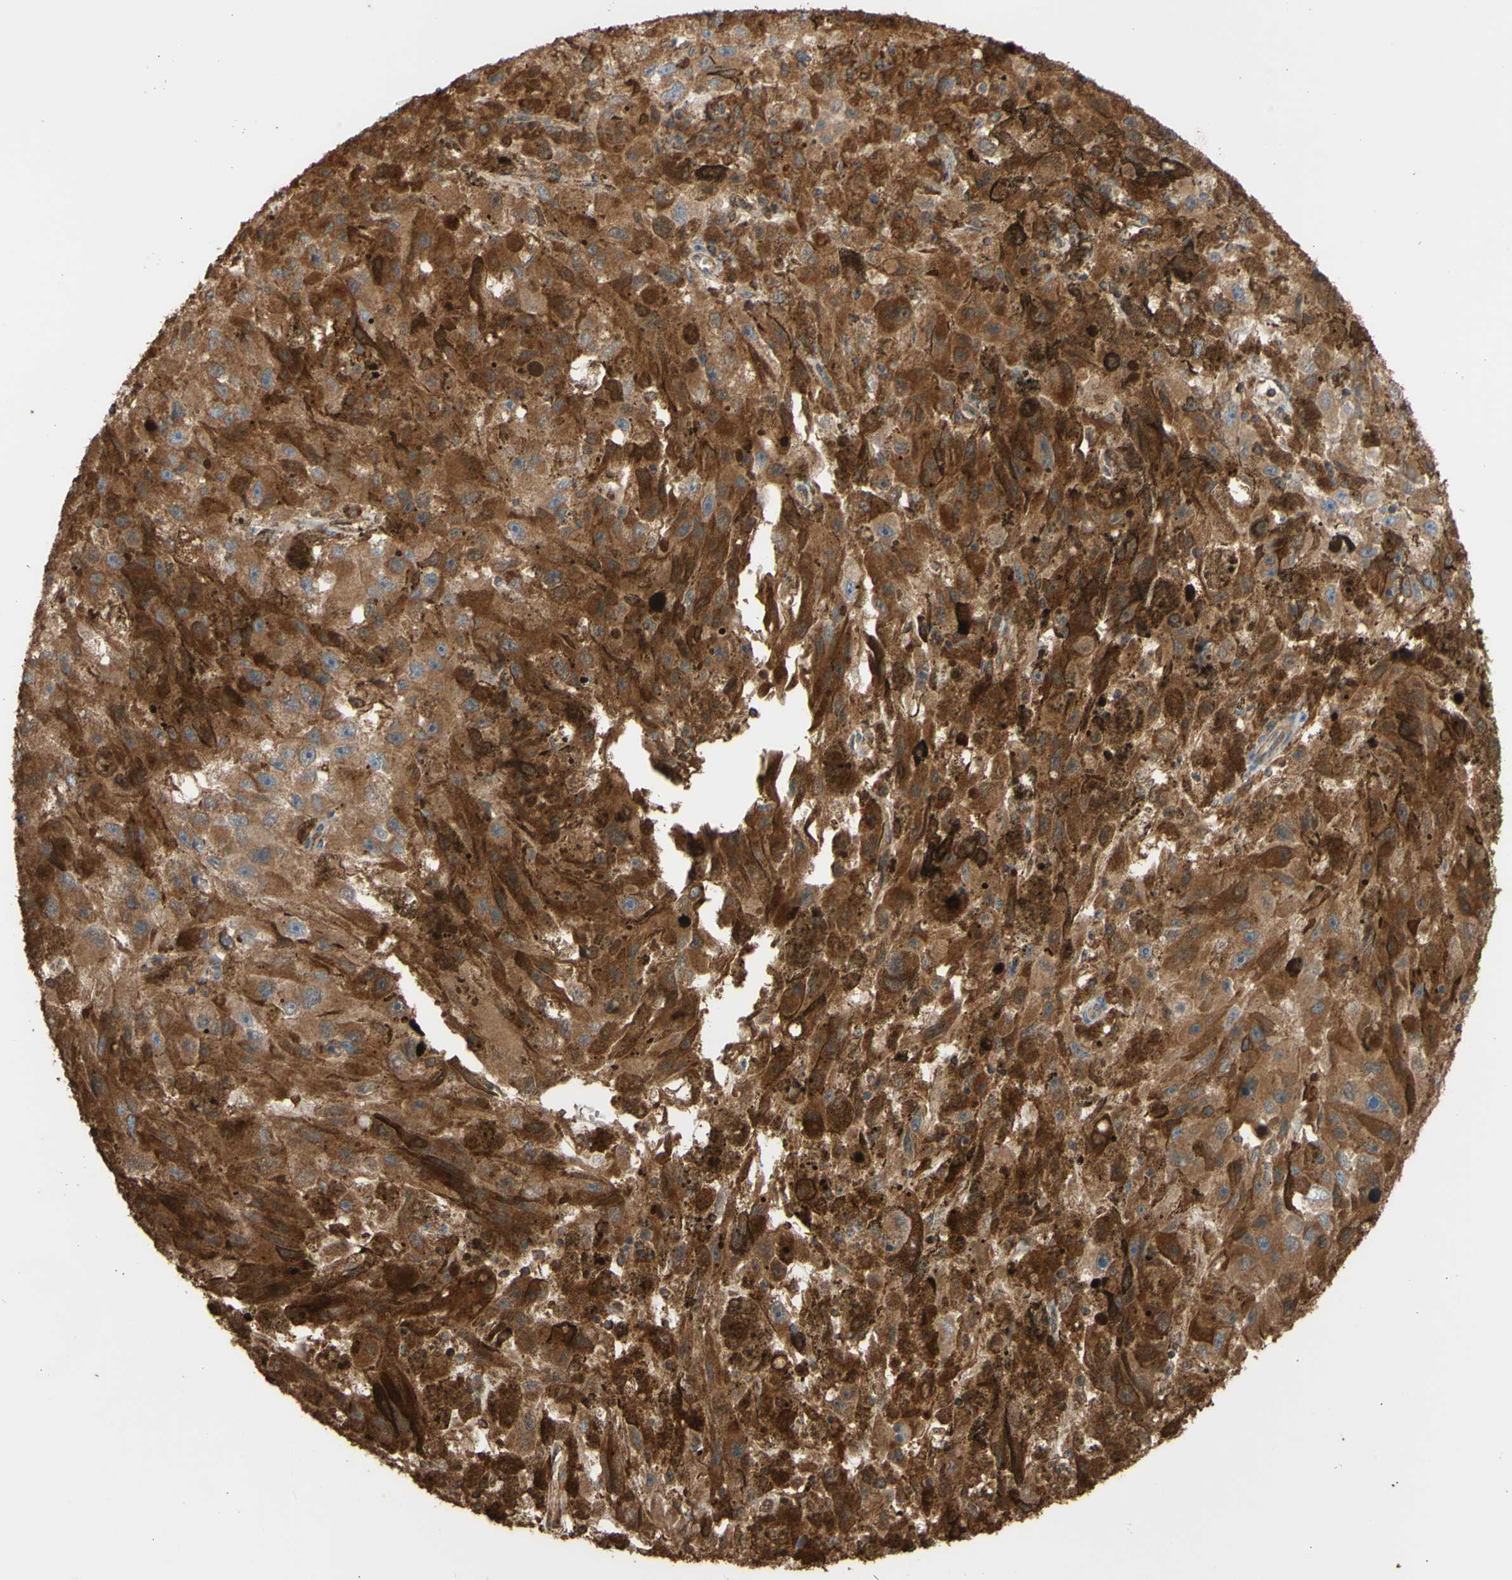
{"staining": {"intensity": "moderate", "quantity": ">75%", "location": "cytoplasmic/membranous"}, "tissue": "melanoma", "cell_type": "Tumor cells", "image_type": "cancer", "snomed": [{"axis": "morphology", "description": "Malignant melanoma, NOS"}, {"axis": "topography", "description": "Skin"}], "caption": "Protein staining by IHC shows moderate cytoplasmic/membranous staining in approximately >75% of tumor cells in melanoma.", "gene": "ALDH9A1", "patient": {"sex": "female", "age": 104}}